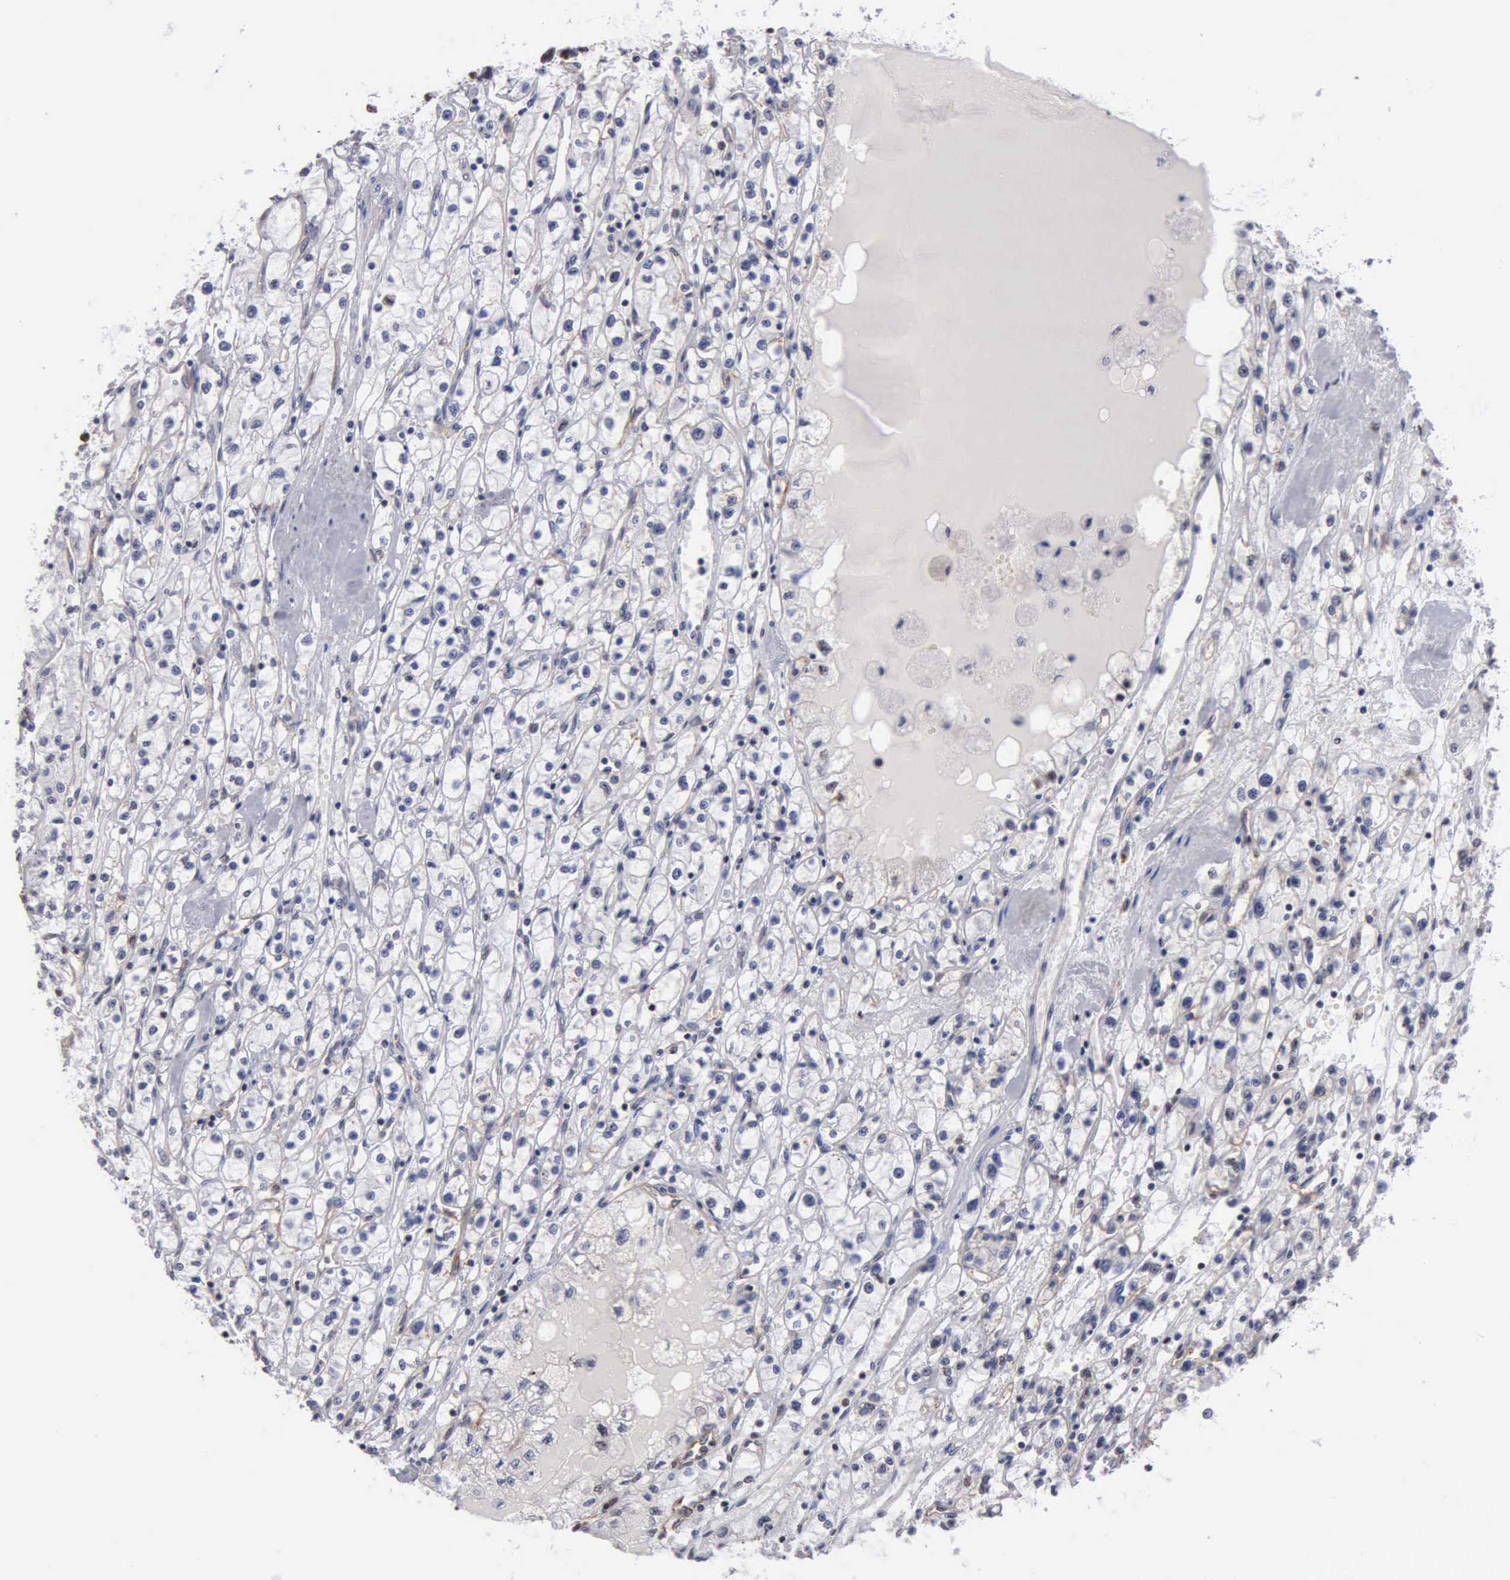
{"staining": {"intensity": "negative", "quantity": "none", "location": "none"}, "tissue": "renal cancer", "cell_type": "Tumor cells", "image_type": "cancer", "snomed": [{"axis": "morphology", "description": "Adenocarcinoma, NOS"}, {"axis": "topography", "description": "Kidney"}], "caption": "This is a image of immunohistochemistry staining of adenocarcinoma (renal), which shows no staining in tumor cells. (DAB (3,3'-diaminobenzidine) immunohistochemistry (IHC) visualized using brightfield microscopy, high magnification).", "gene": "CCNG1", "patient": {"sex": "male", "age": 56}}